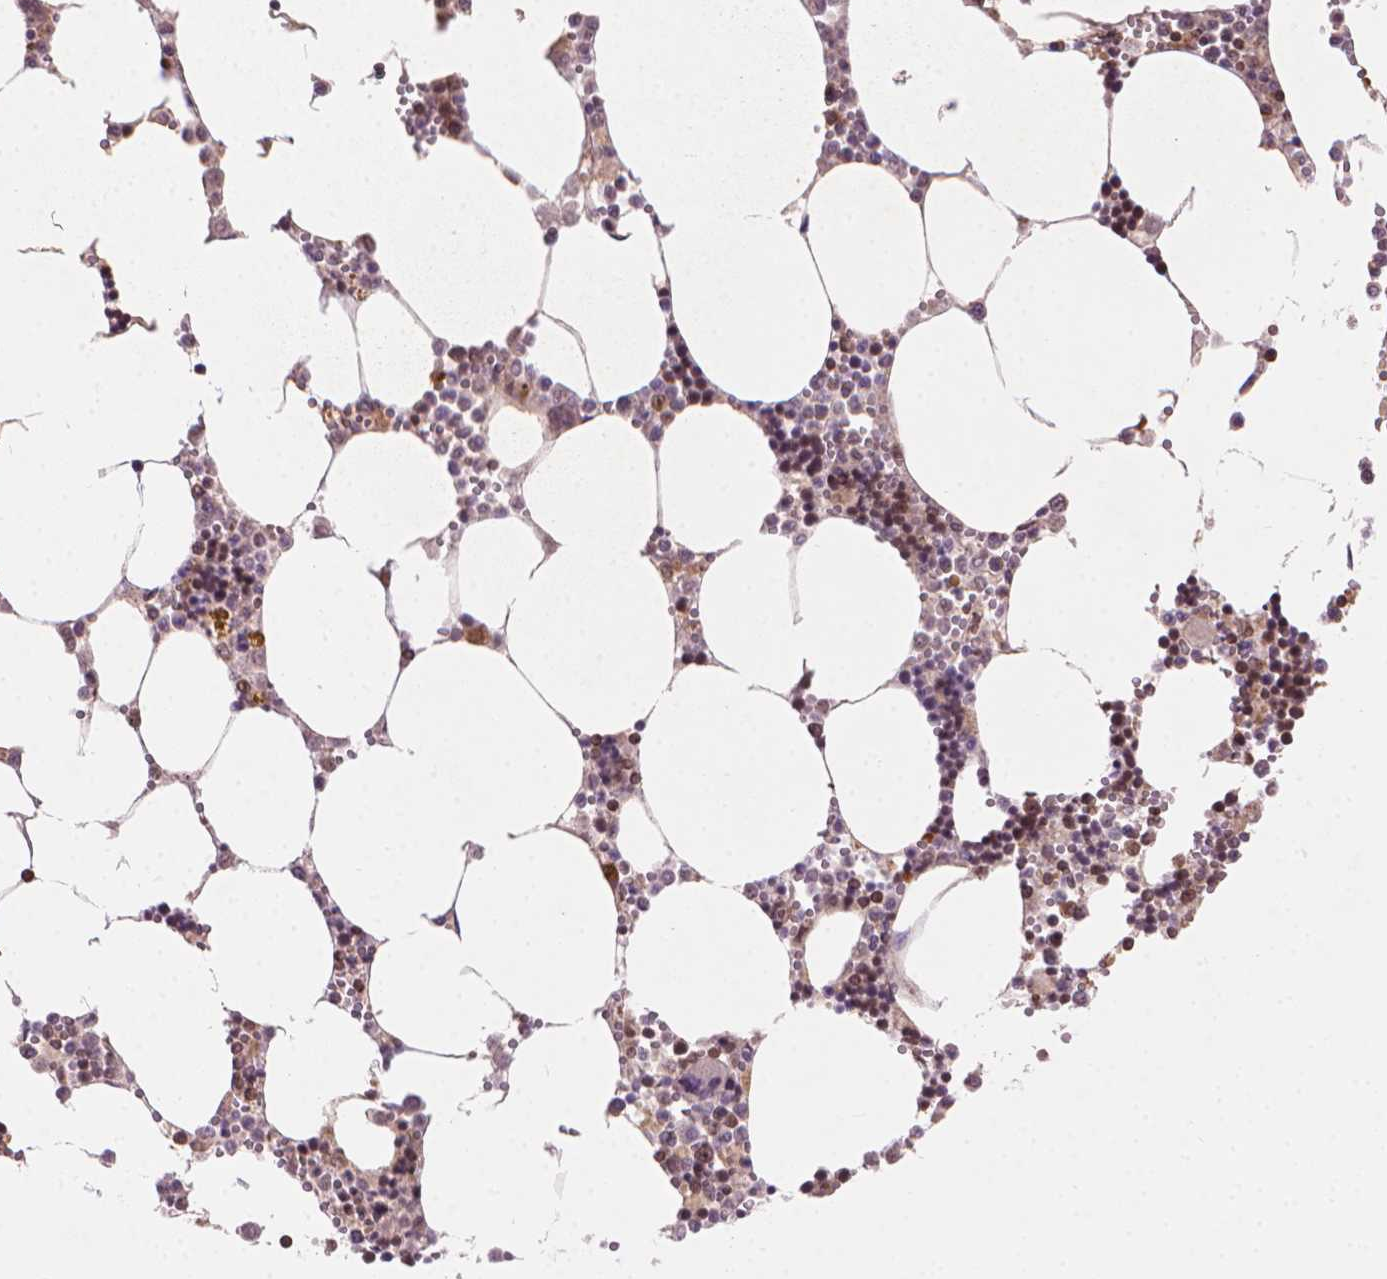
{"staining": {"intensity": "moderate", "quantity": "25%-75%", "location": "nuclear"}, "tissue": "bone marrow", "cell_type": "Hematopoietic cells", "image_type": "normal", "snomed": [{"axis": "morphology", "description": "Normal tissue, NOS"}, {"axis": "topography", "description": "Bone marrow"}], "caption": "Immunohistochemistry (IHC) image of unremarkable bone marrow stained for a protein (brown), which reveals medium levels of moderate nuclear positivity in approximately 25%-75% of hematopoietic cells.", "gene": "SMC2", "patient": {"sex": "male", "age": 54}}